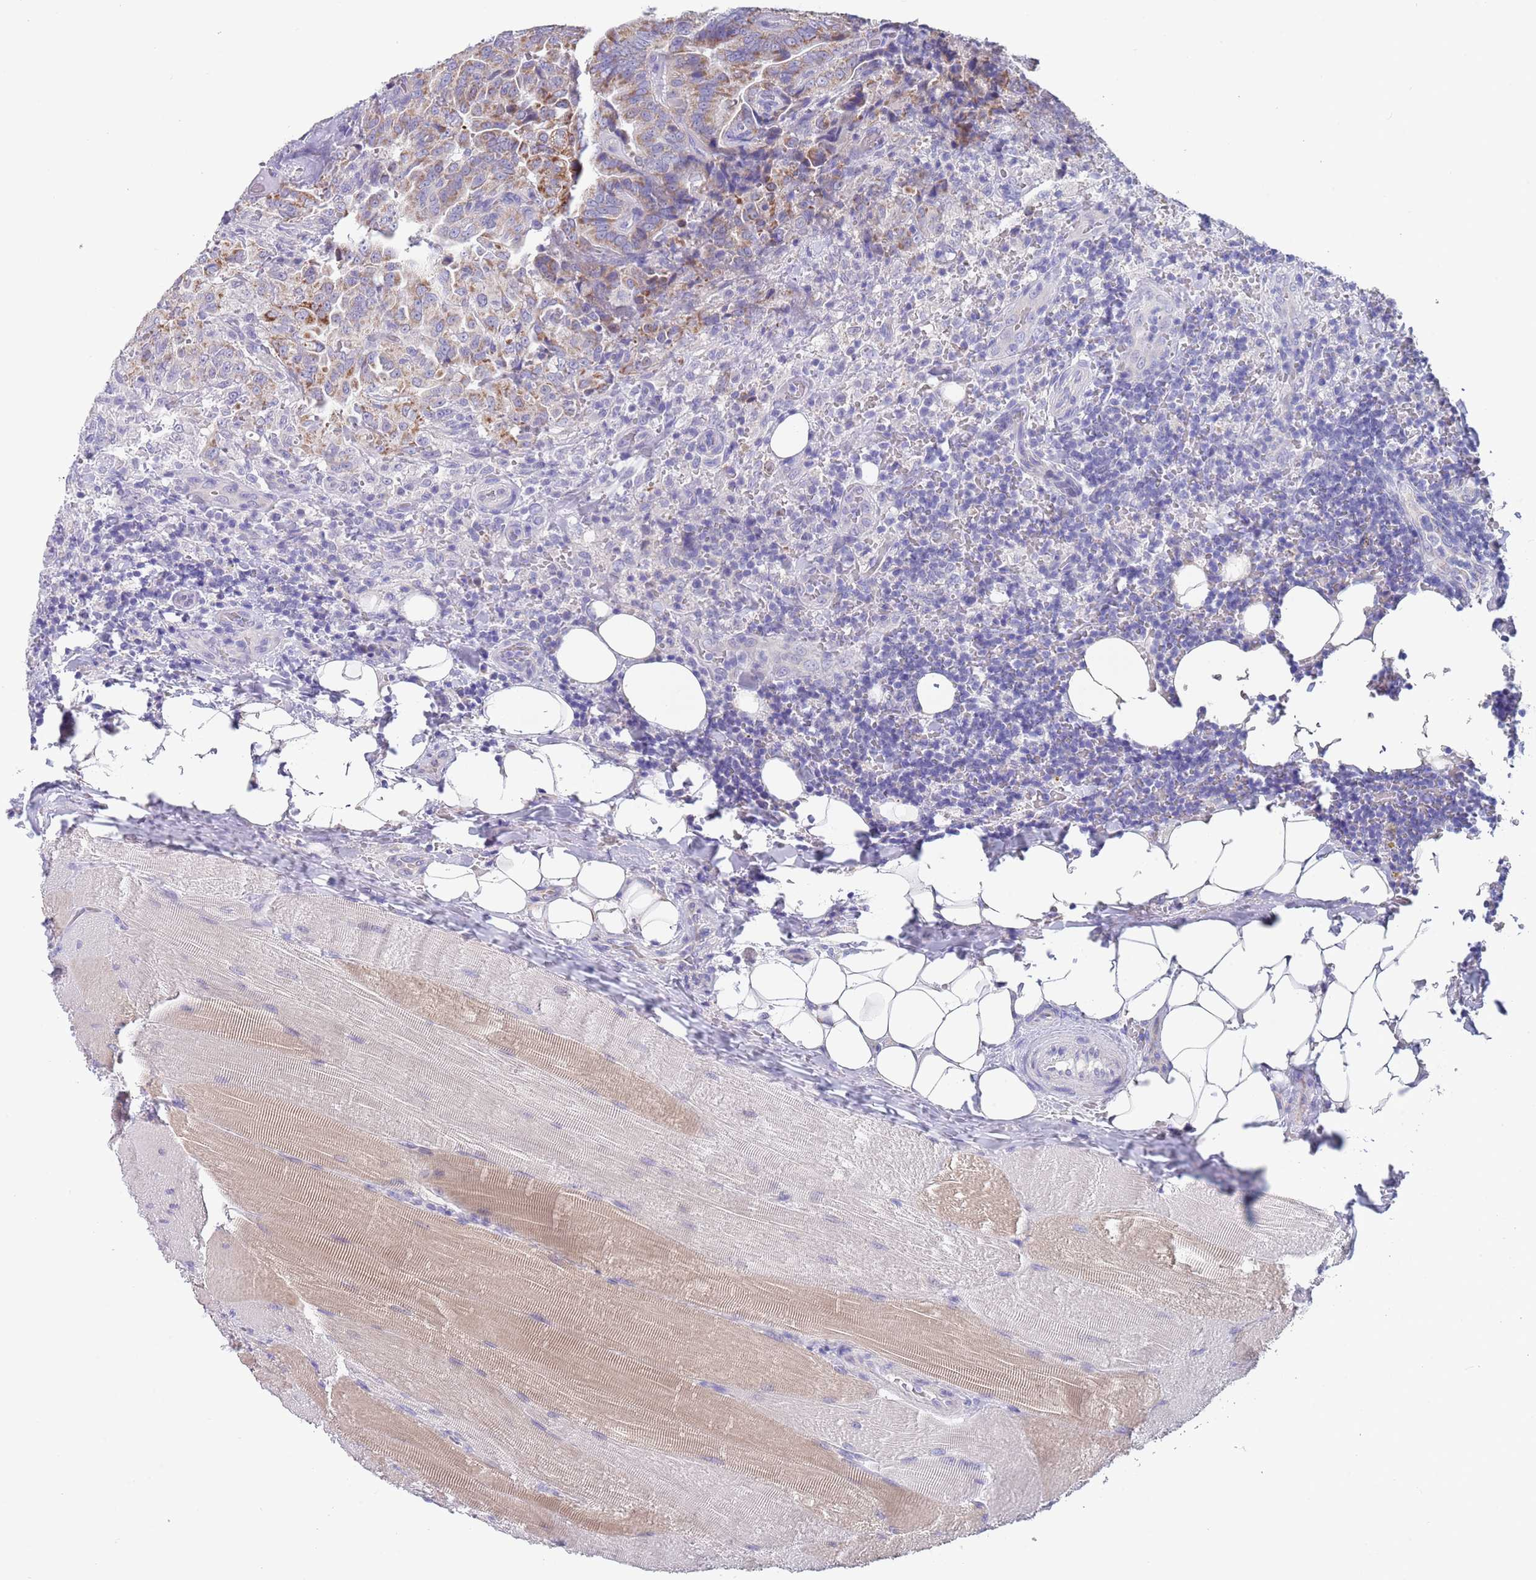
{"staining": {"intensity": "moderate", "quantity": "<25%", "location": "cytoplasmic/membranous"}, "tissue": "thyroid cancer", "cell_type": "Tumor cells", "image_type": "cancer", "snomed": [{"axis": "morphology", "description": "Papillary adenocarcinoma, NOS"}, {"axis": "topography", "description": "Thyroid gland"}], "caption": "Thyroid papillary adenocarcinoma stained with a brown dye reveals moderate cytoplasmic/membranous positive positivity in about <25% of tumor cells.", "gene": "SPIRE2", "patient": {"sex": "male", "age": 61}}